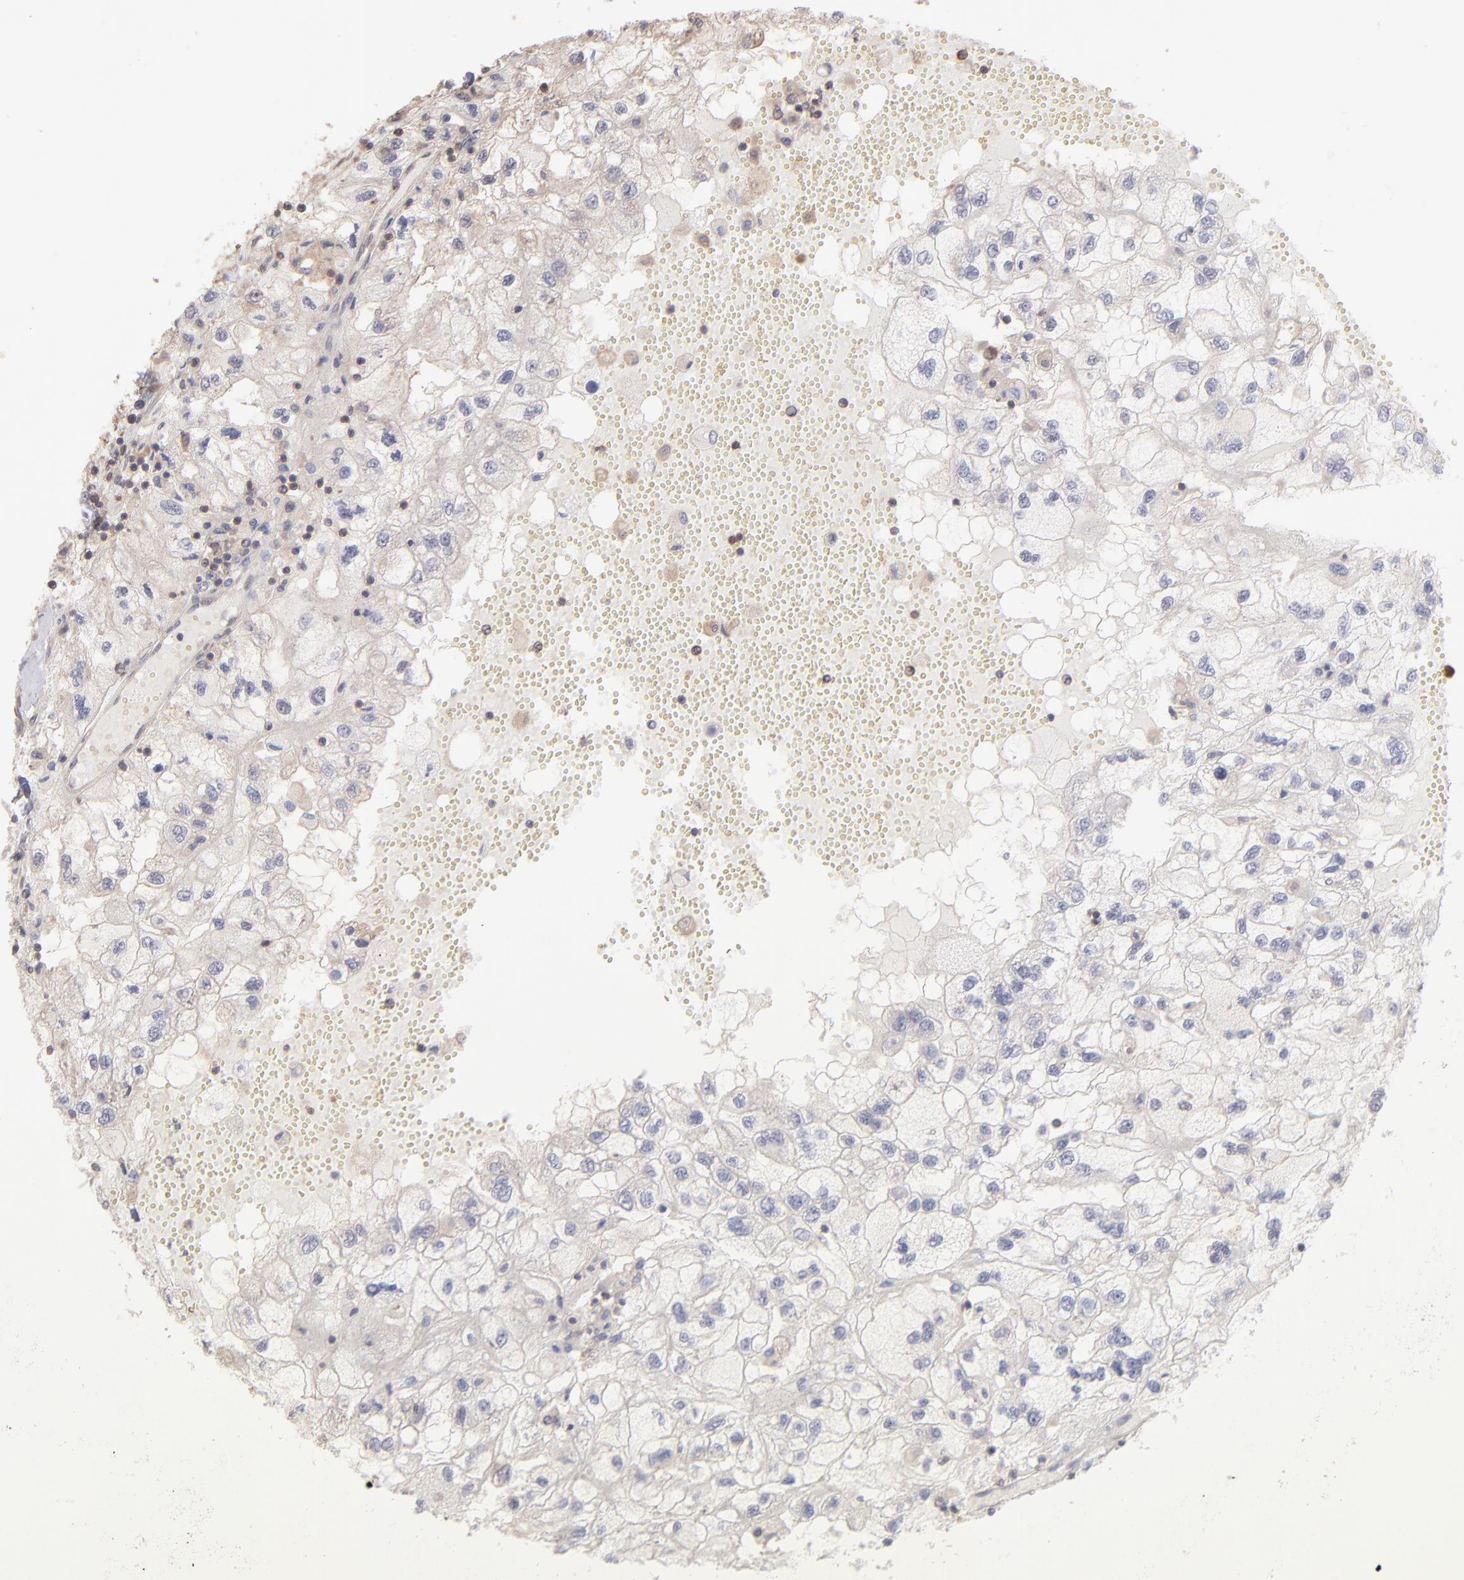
{"staining": {"intensity": "weak", "quantity": "<25%", "location": "cytoplasmic/membranous"}, "tissue": "renal cancer", "cell_type": "Tumor cells", "image_type": "cancer", "snomed": [{"axis": "morphology", "description": "Normal tissue, NOS"}, {"axis": "morphology", "description": "Adenocarcinoma, NOS"}, {"axis": "topography", "description": "Kidney"}], "caption": "This is an IHC micrograph of renal cancer. There is no expression in tumor cells.", "gene": "MAP2K2", "patient": {"sex": "male", "age": 71}}